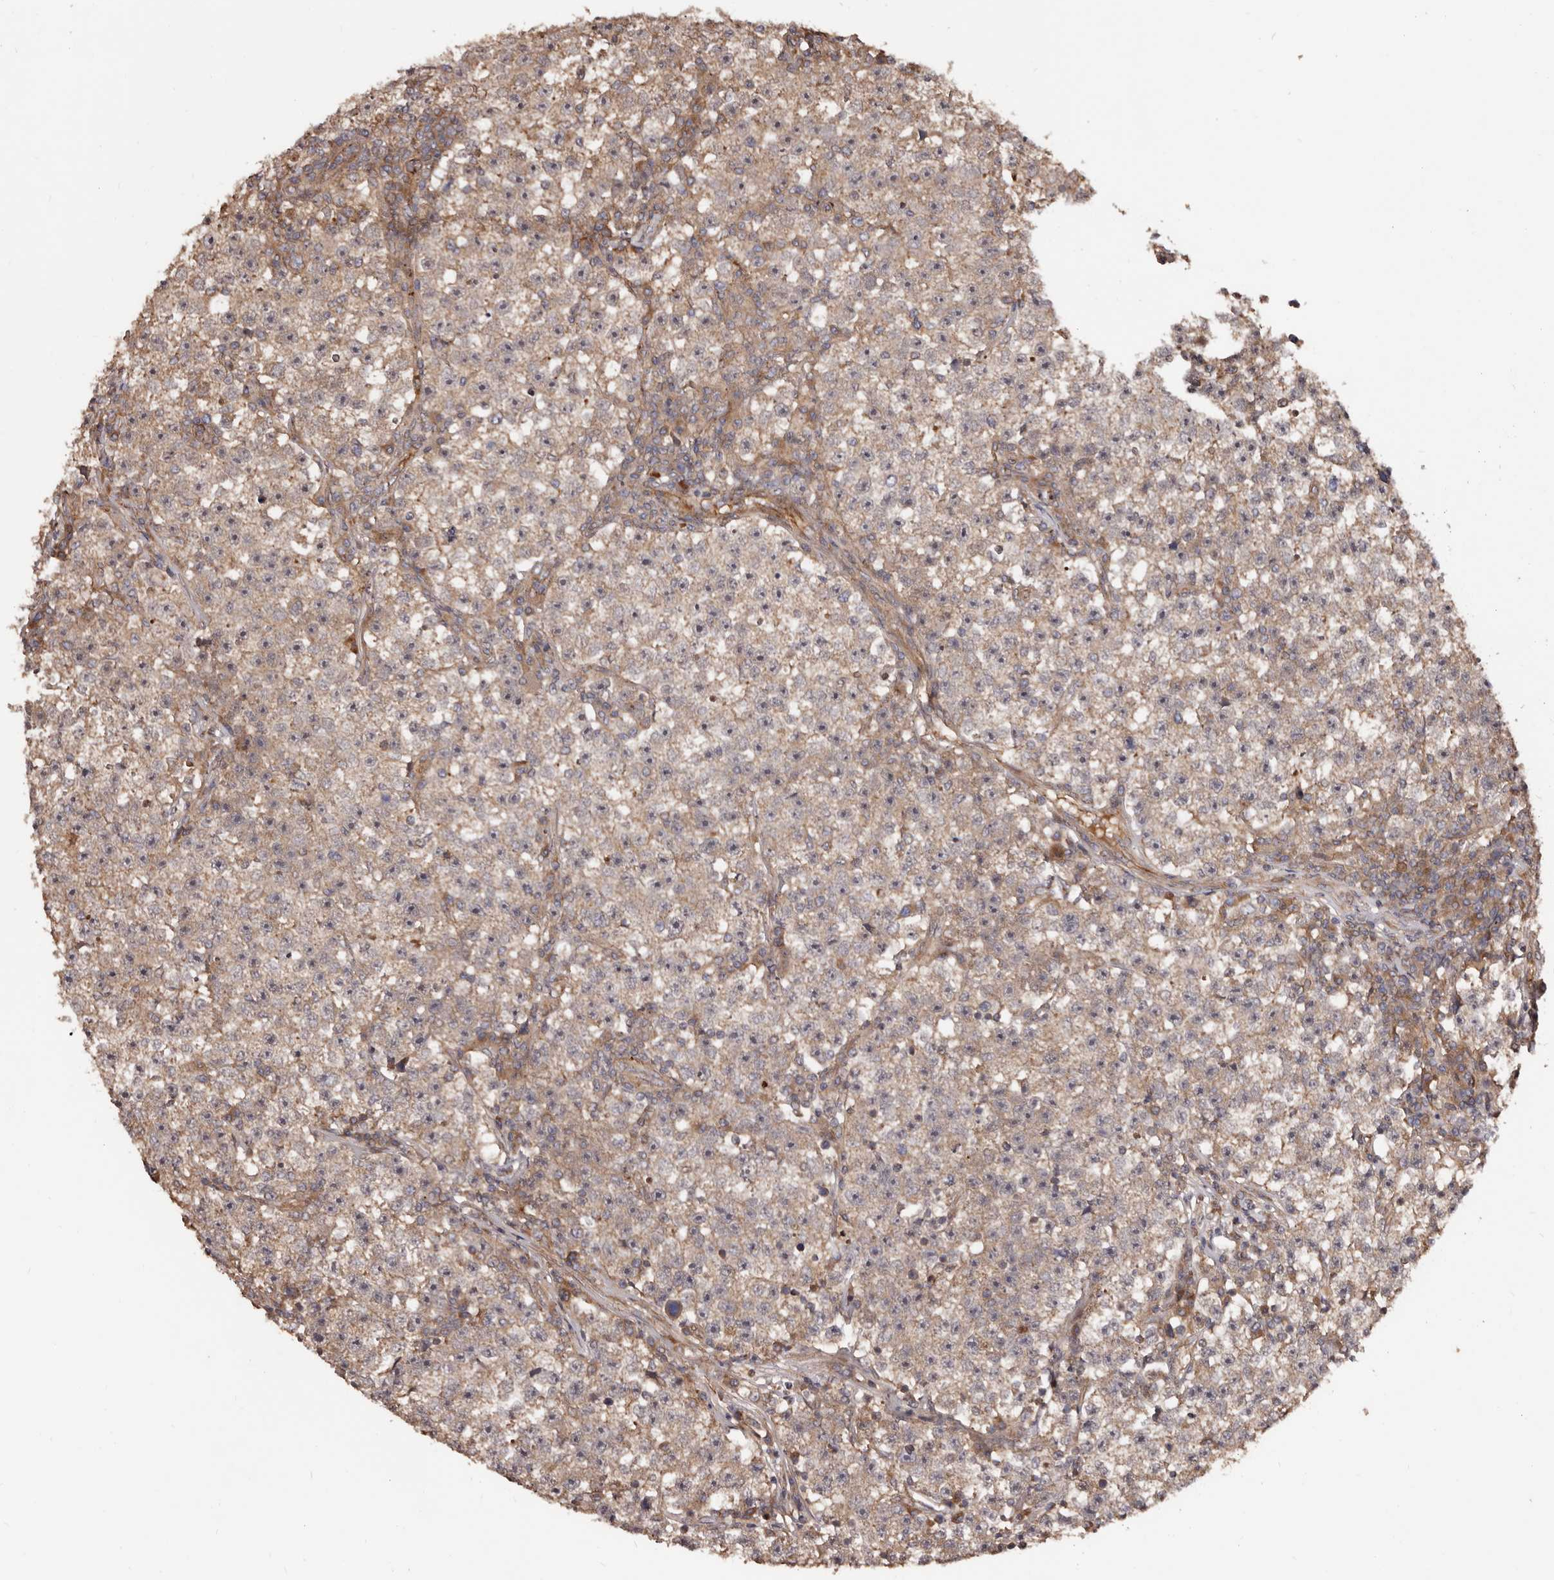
{"staining": {"intensity": "weak", "quantity": ">75%", "location": "cytoplasmic/membranous"}, "tissue": "testis cancer", "cell_type": "Tumor cells", "image_type": "cancer", "snomed": [{"axis": "morphology", "description": "Seminoma, NOS"}, {"axis": "topography", "description": "Testis"}], "caption": "A histopathology image of human testis cancer (seminoma) stained for a protein shows weak cytoplasmic/membranous brown staining in tumor cells.", "gene": "GTPBP1", "patient": {"sex": "male", "age": 22}}